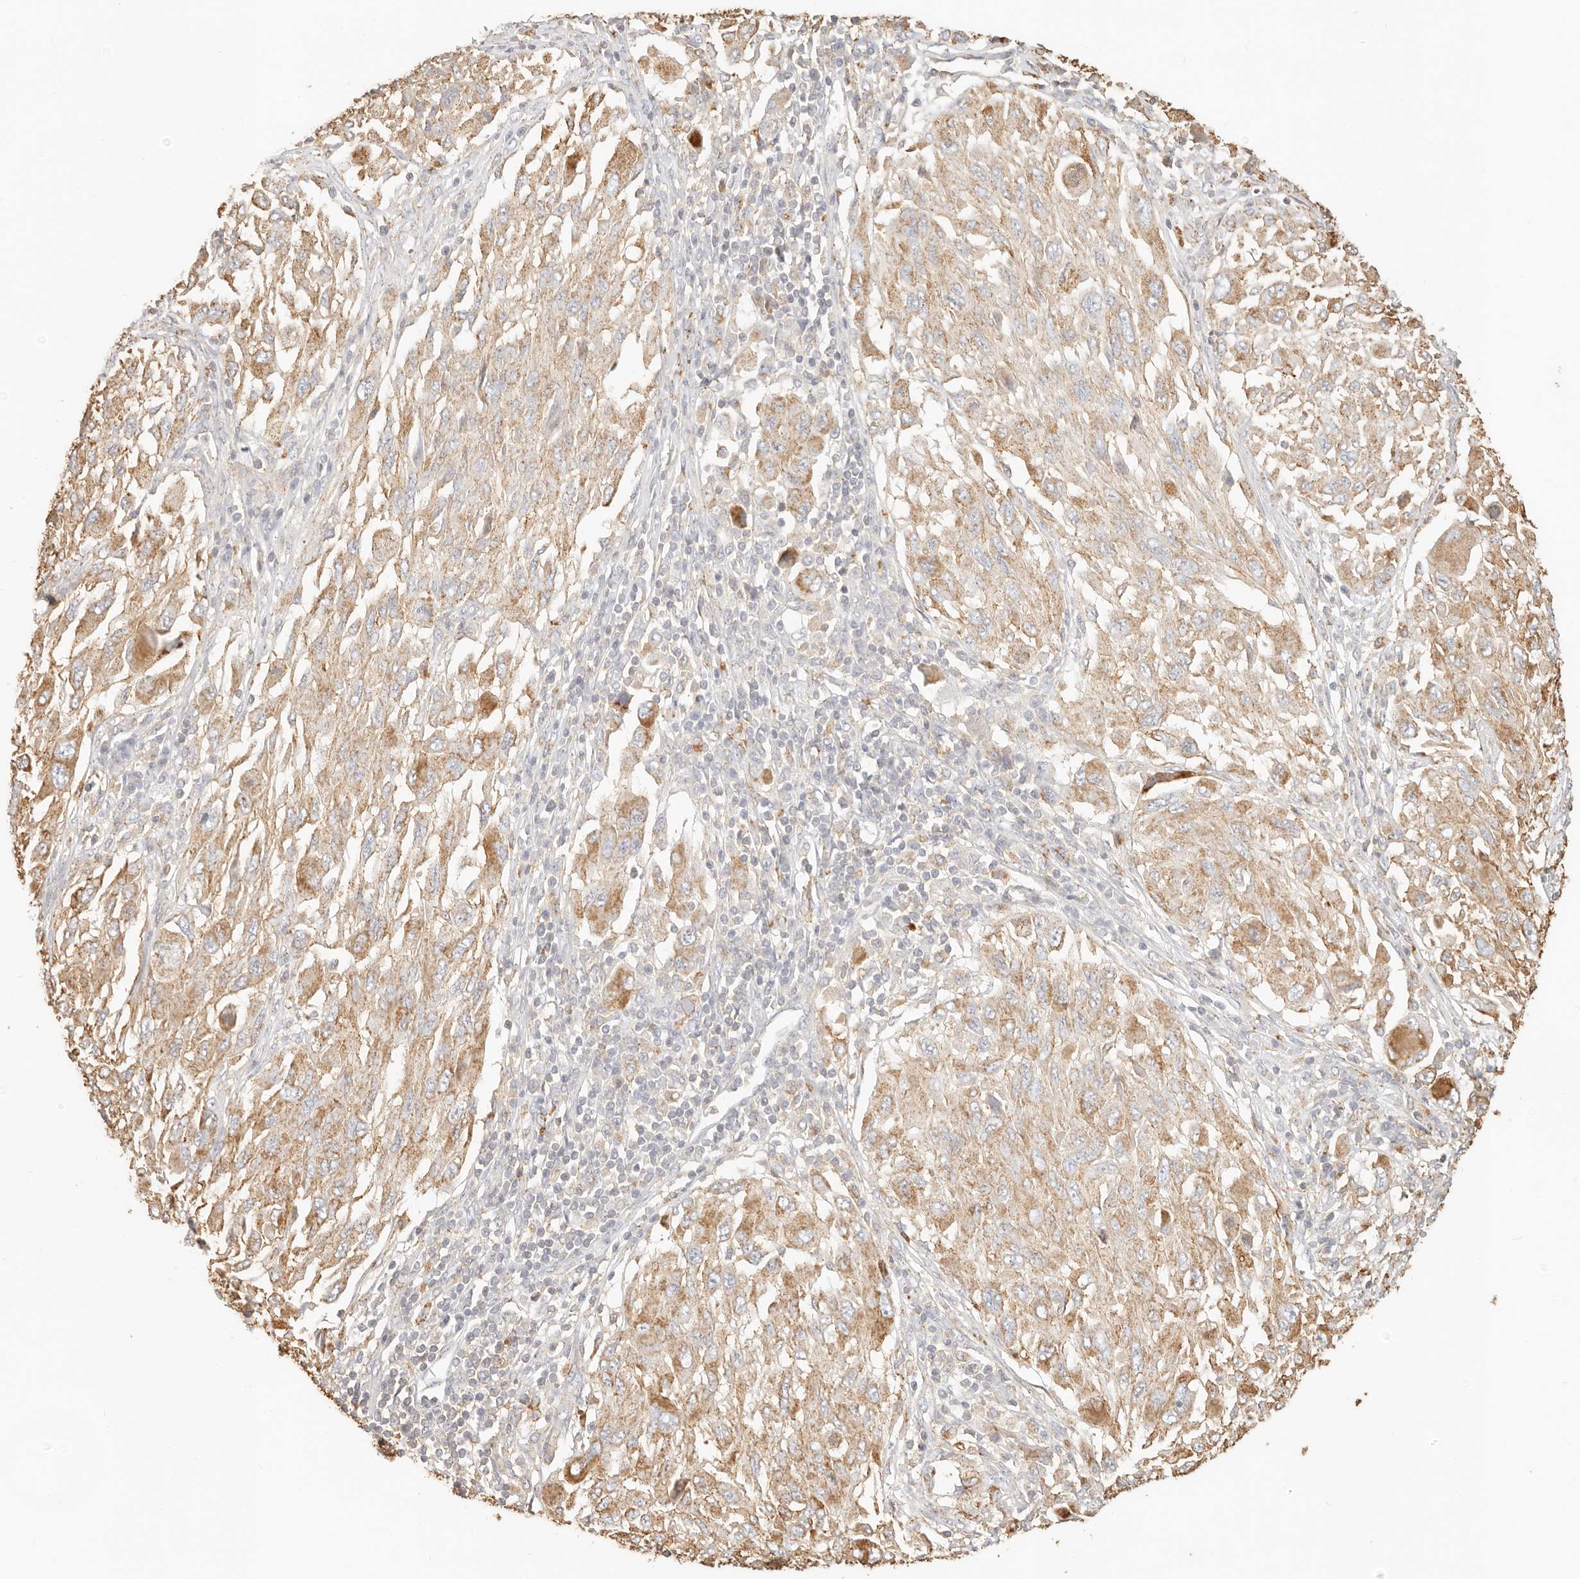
{"staining": {"intensity": "moderate", "quantity": ">75%", "location": "cytoplasmic/membranous"}, "tissue": "melanoma", "cell_type": "Tumor cells", "image_type": "cancer", "snomed": [{"axis": "morphology", "description": "Malignant melanoma, NOS"}, {"axis": "topography", "description": "Skin"}], "caption": "Melanoma stained for a protein shows moderate cytoplasmic/membranous positivity in tumor cells.", "gene": "CNMD", "patient": {"sex": "female", "age": 91}}